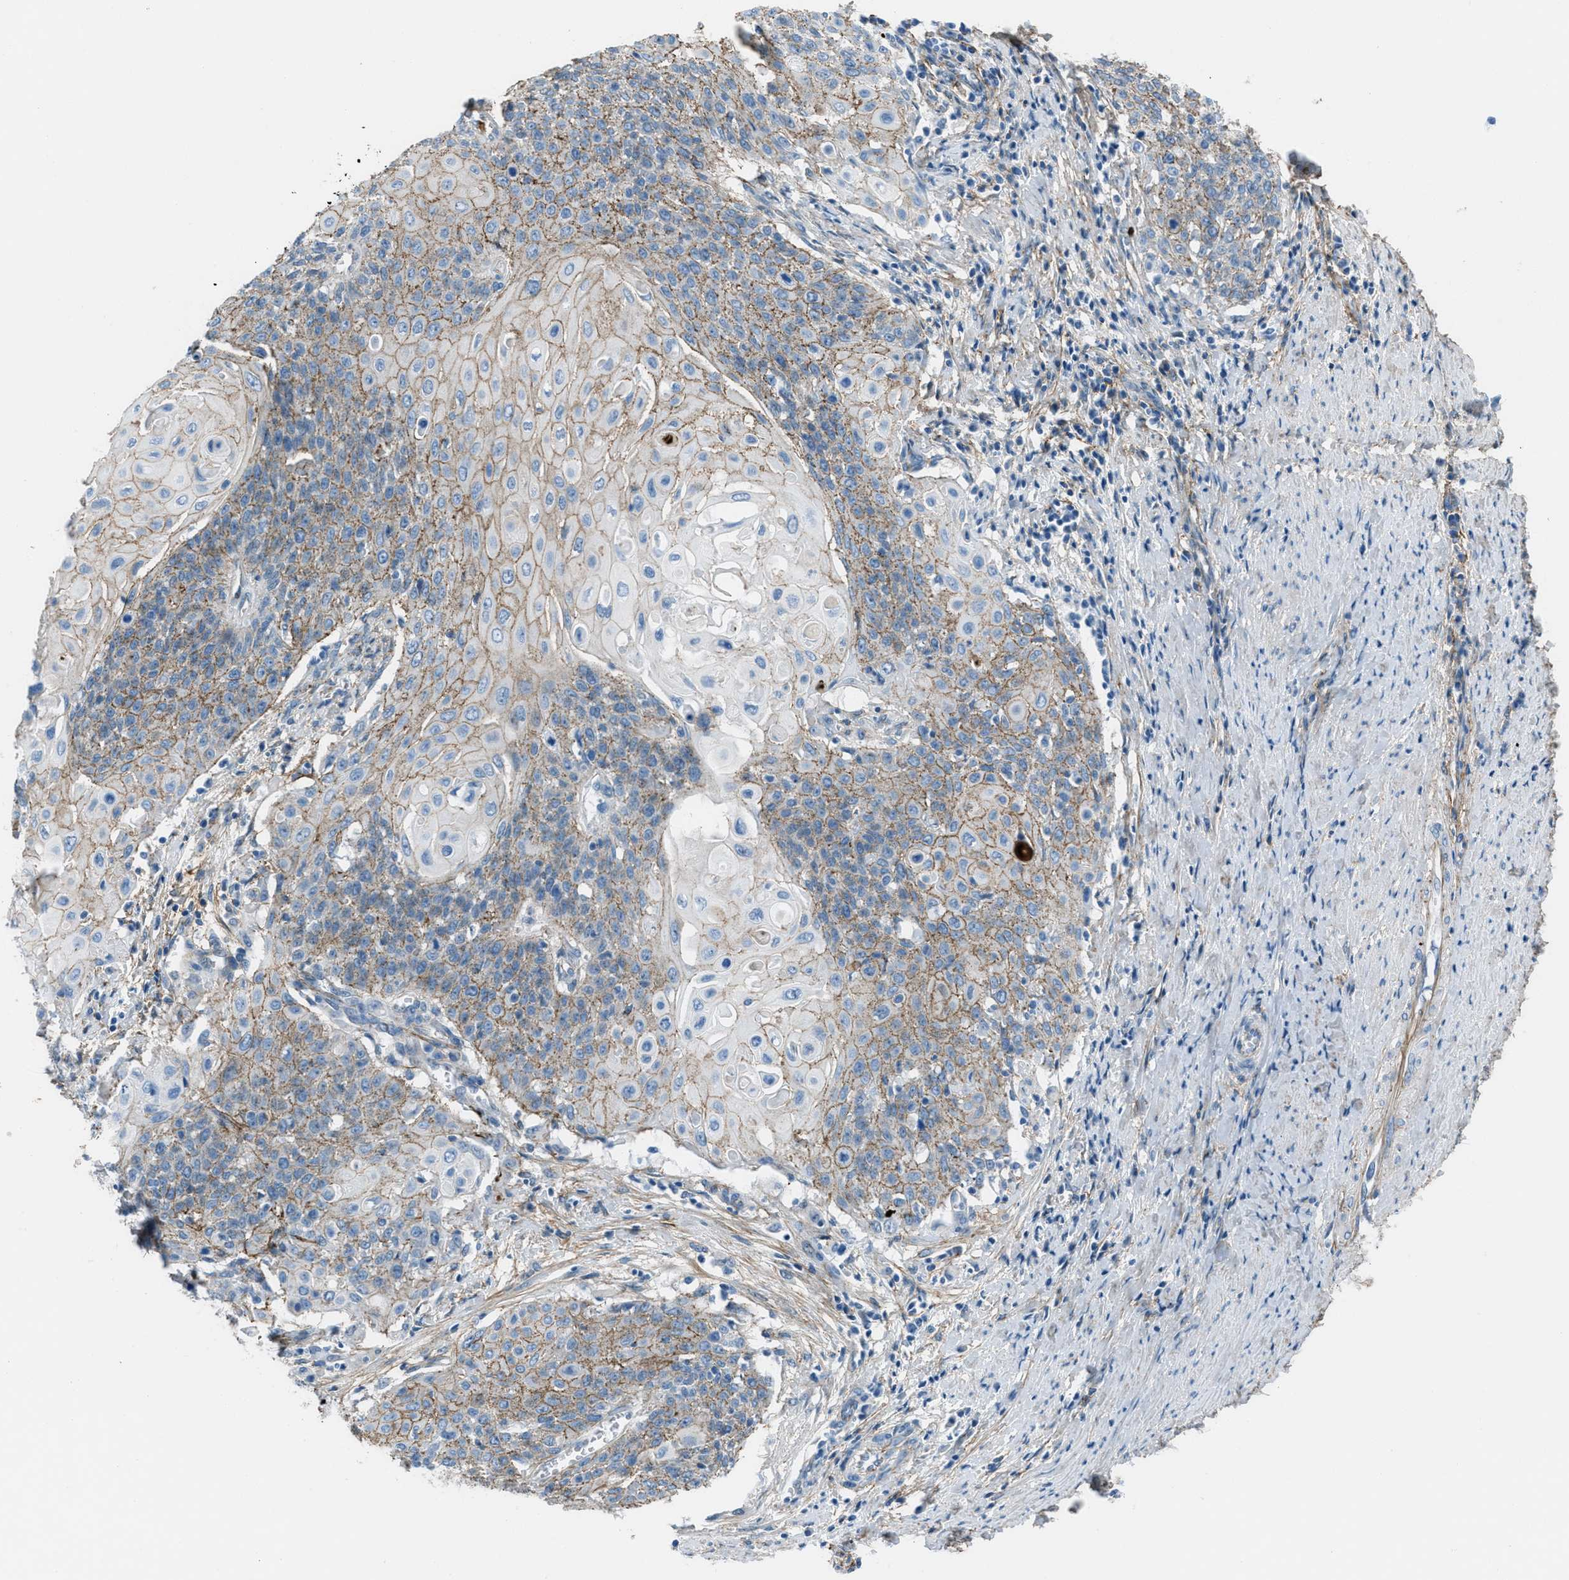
{"staining": {"intensity": "weak", "quantity": ">75%", "location": "cytoplasmic/membranous"}, "tissue": "cervical cancer", "cell_type": "Tumor cells", "image_type": "cancer", "snomed": [{"axis": "morphology", "description": "Squamous cell carcinoma, NOS"}, {"axis": "topography", "description": "Cervix"}], "caption": "Weak cytoplasmic/membranous expression is present in approximately >75% of tumor cells in squamous cell carcinoma (cervical).", "gene": "FBN1", "patient": {"sex": "female", "age": 39}}